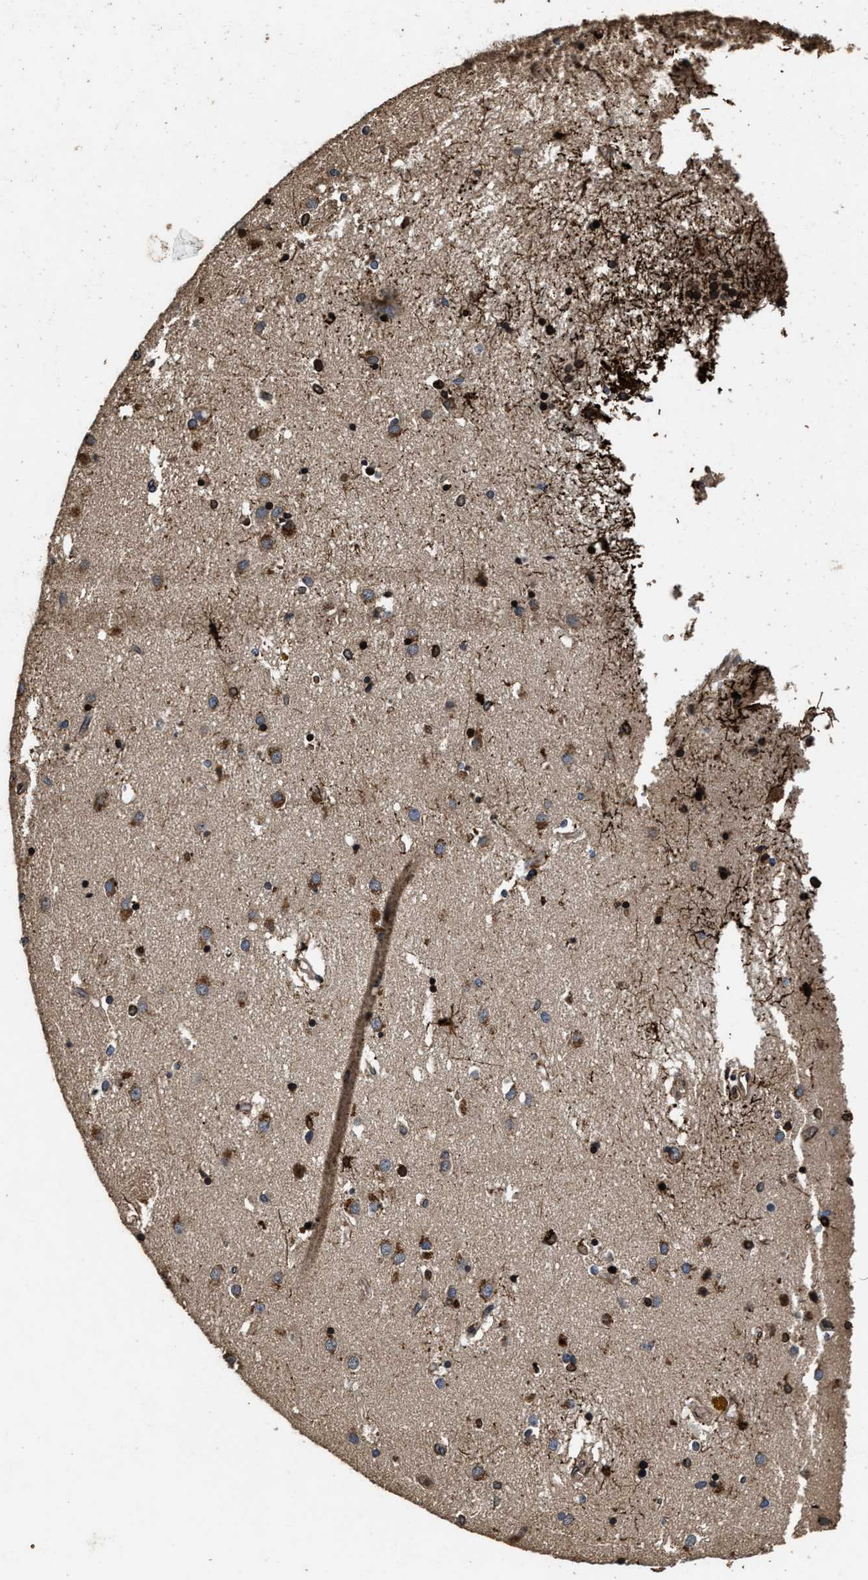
{"staining": {"intensity": "strong", "quantity": ">75%", "location": "cytoplasmic/membranous,nuclear"}, "tissue": "caudate", "cell_type": "Glial cells", "image_type": "normal", "snomed": [{"axis": "morphology", "description": "Normal tissue, NOS"}, {"axis": "topography", "description": "Lateral ventricle wall"}], "caption": "Protein expression analysis of normal caudate shows strong cytoplasmic/membranous,nuclear staining in approximately >75% of glial cells. (DAB = brown stain, brightfield microscopy at high magnification).", "gene": "ACCS", "patient": {"sex": "male", "age": 70}}